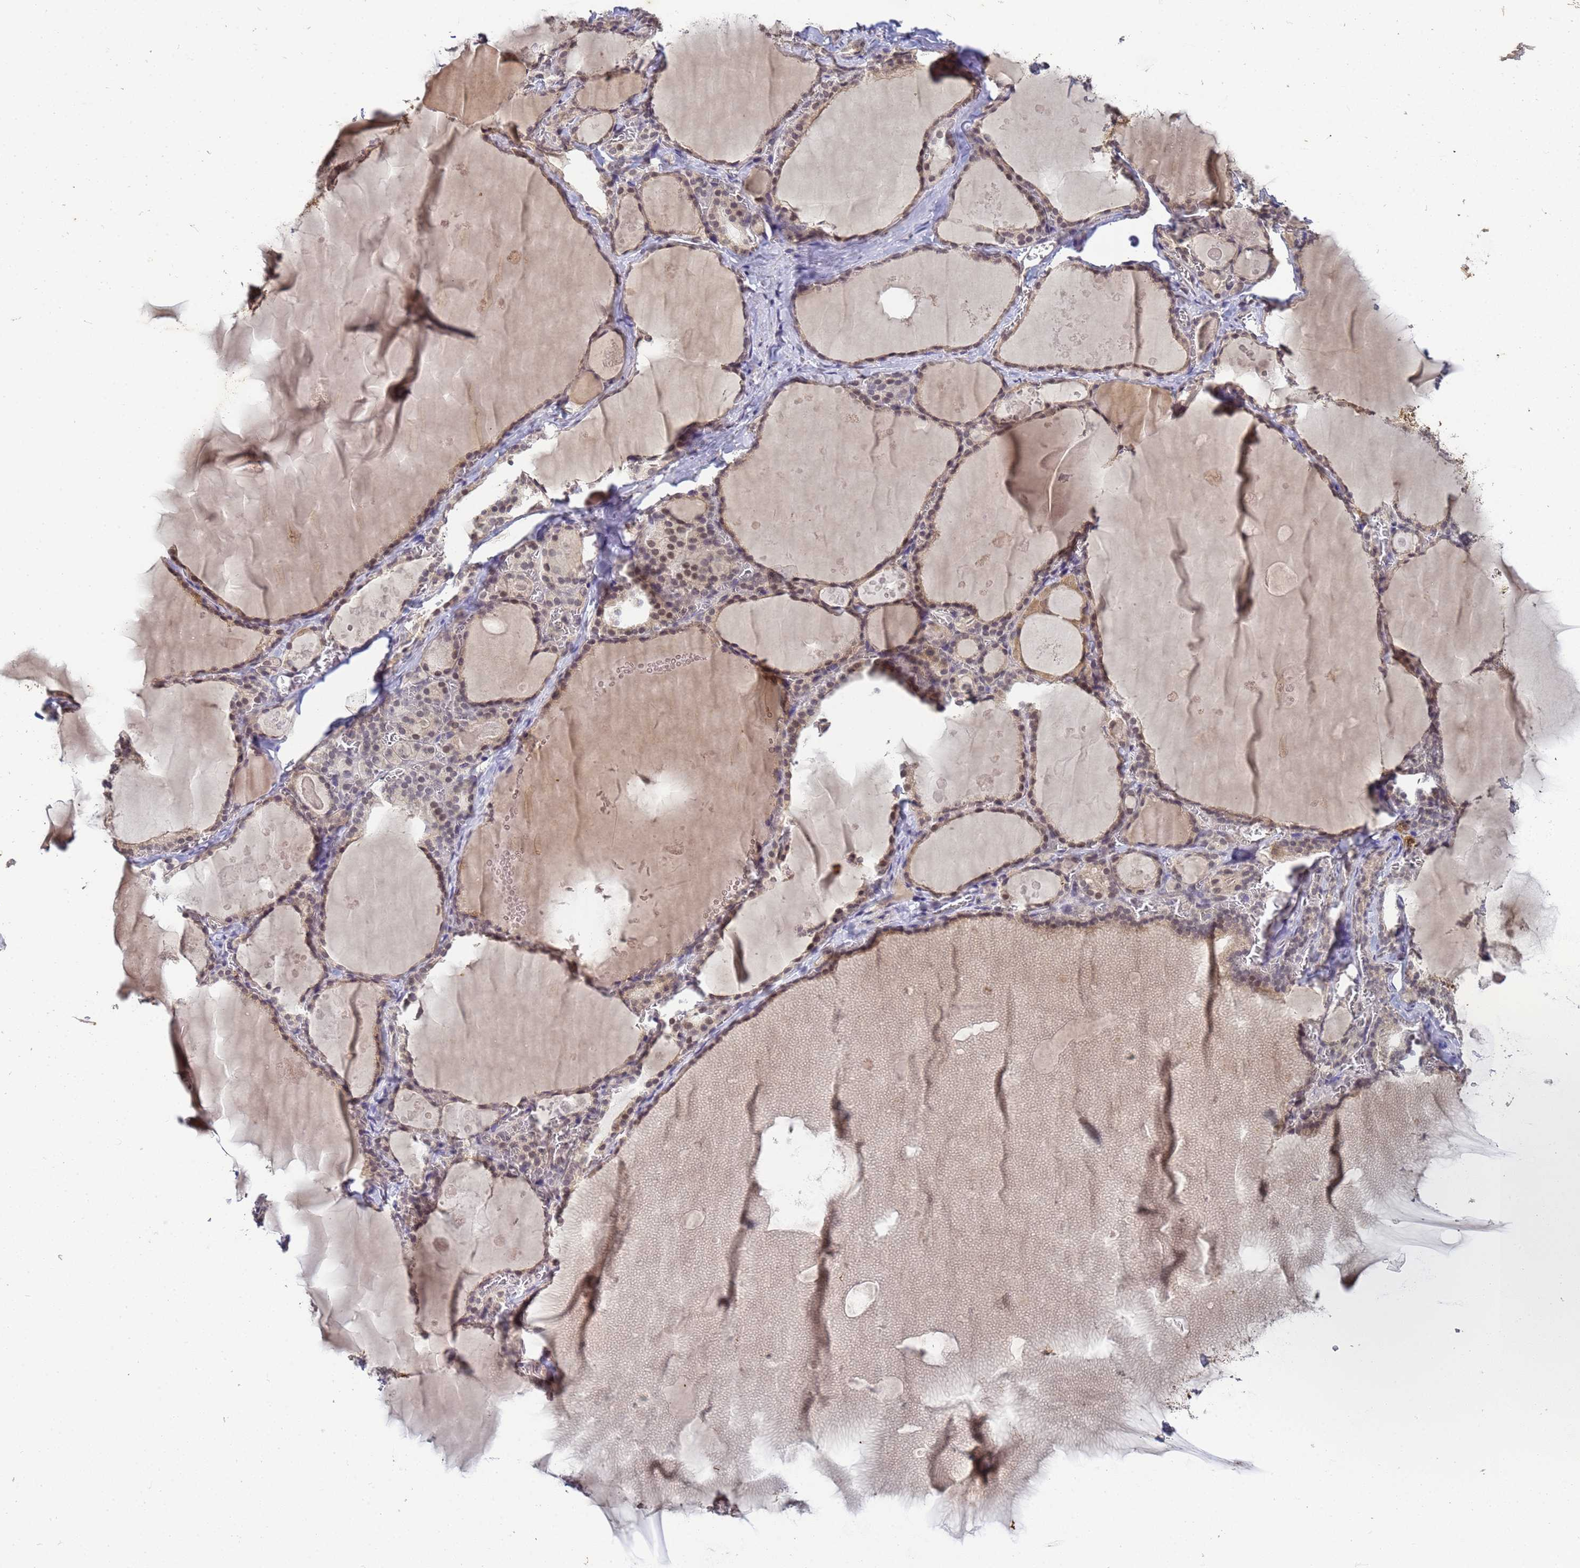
{"staining": {"intensity": "weak", "quantity": "<25%", "location": "cytoplasmic/membranous,nuclear"}, "tissue": "thyroid gland", "cell_type": "Glandular cells", "image_type": "normal", "snomed": [{"axis": "morphology", "description": "Normal tissue, NOS"}, {"axis": "topography", "description": "Thyroid gland"}], "caption": "An image of human thyroid gland is negative for staining in glandular cells. (DAB (3,3'-diaminobenzidine) immunohistochemistry (IHC), high magnification).", "gene": "MYL7", "patient": {"sex": "male", "age": 56}}